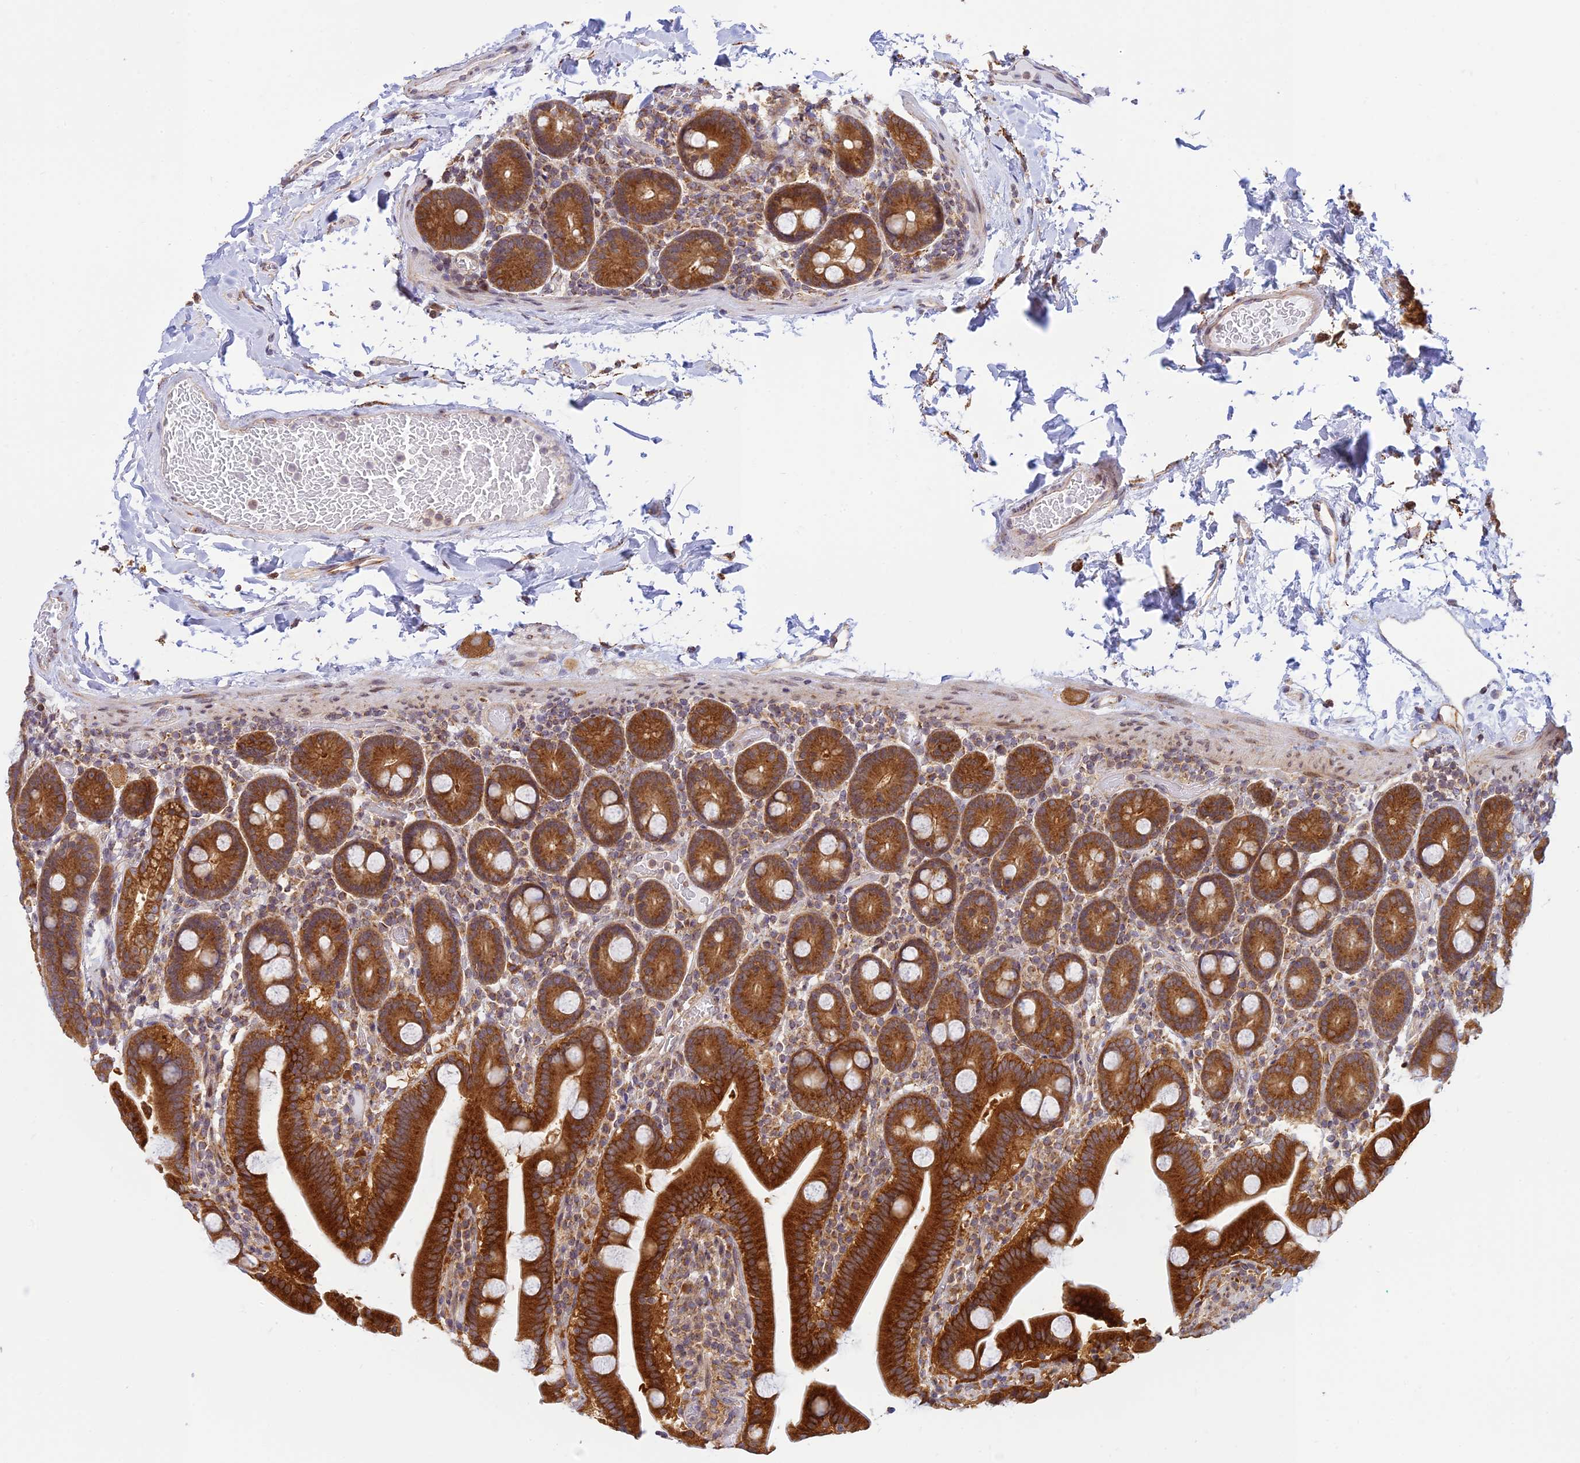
{"staining": {"intensity": "strong", "quantity": ">75%", "location": "cytoplasmic/membranous"}, "tissue": "duodenum", "cell_type": "Glandular cells", "image_type": "normal", "snomed": [{"axis": "morphology", "description": "Normal tissue, NOS"}, {"axis": "topography", "description": "Duodenum"}], "caption": "A brown stain shows strong cytoplasmic/membranous expression of a protein in glandular cells of normal human duodenum.", "gene": "HOOK2", "patient": {"sex": "male", "age": 55}}